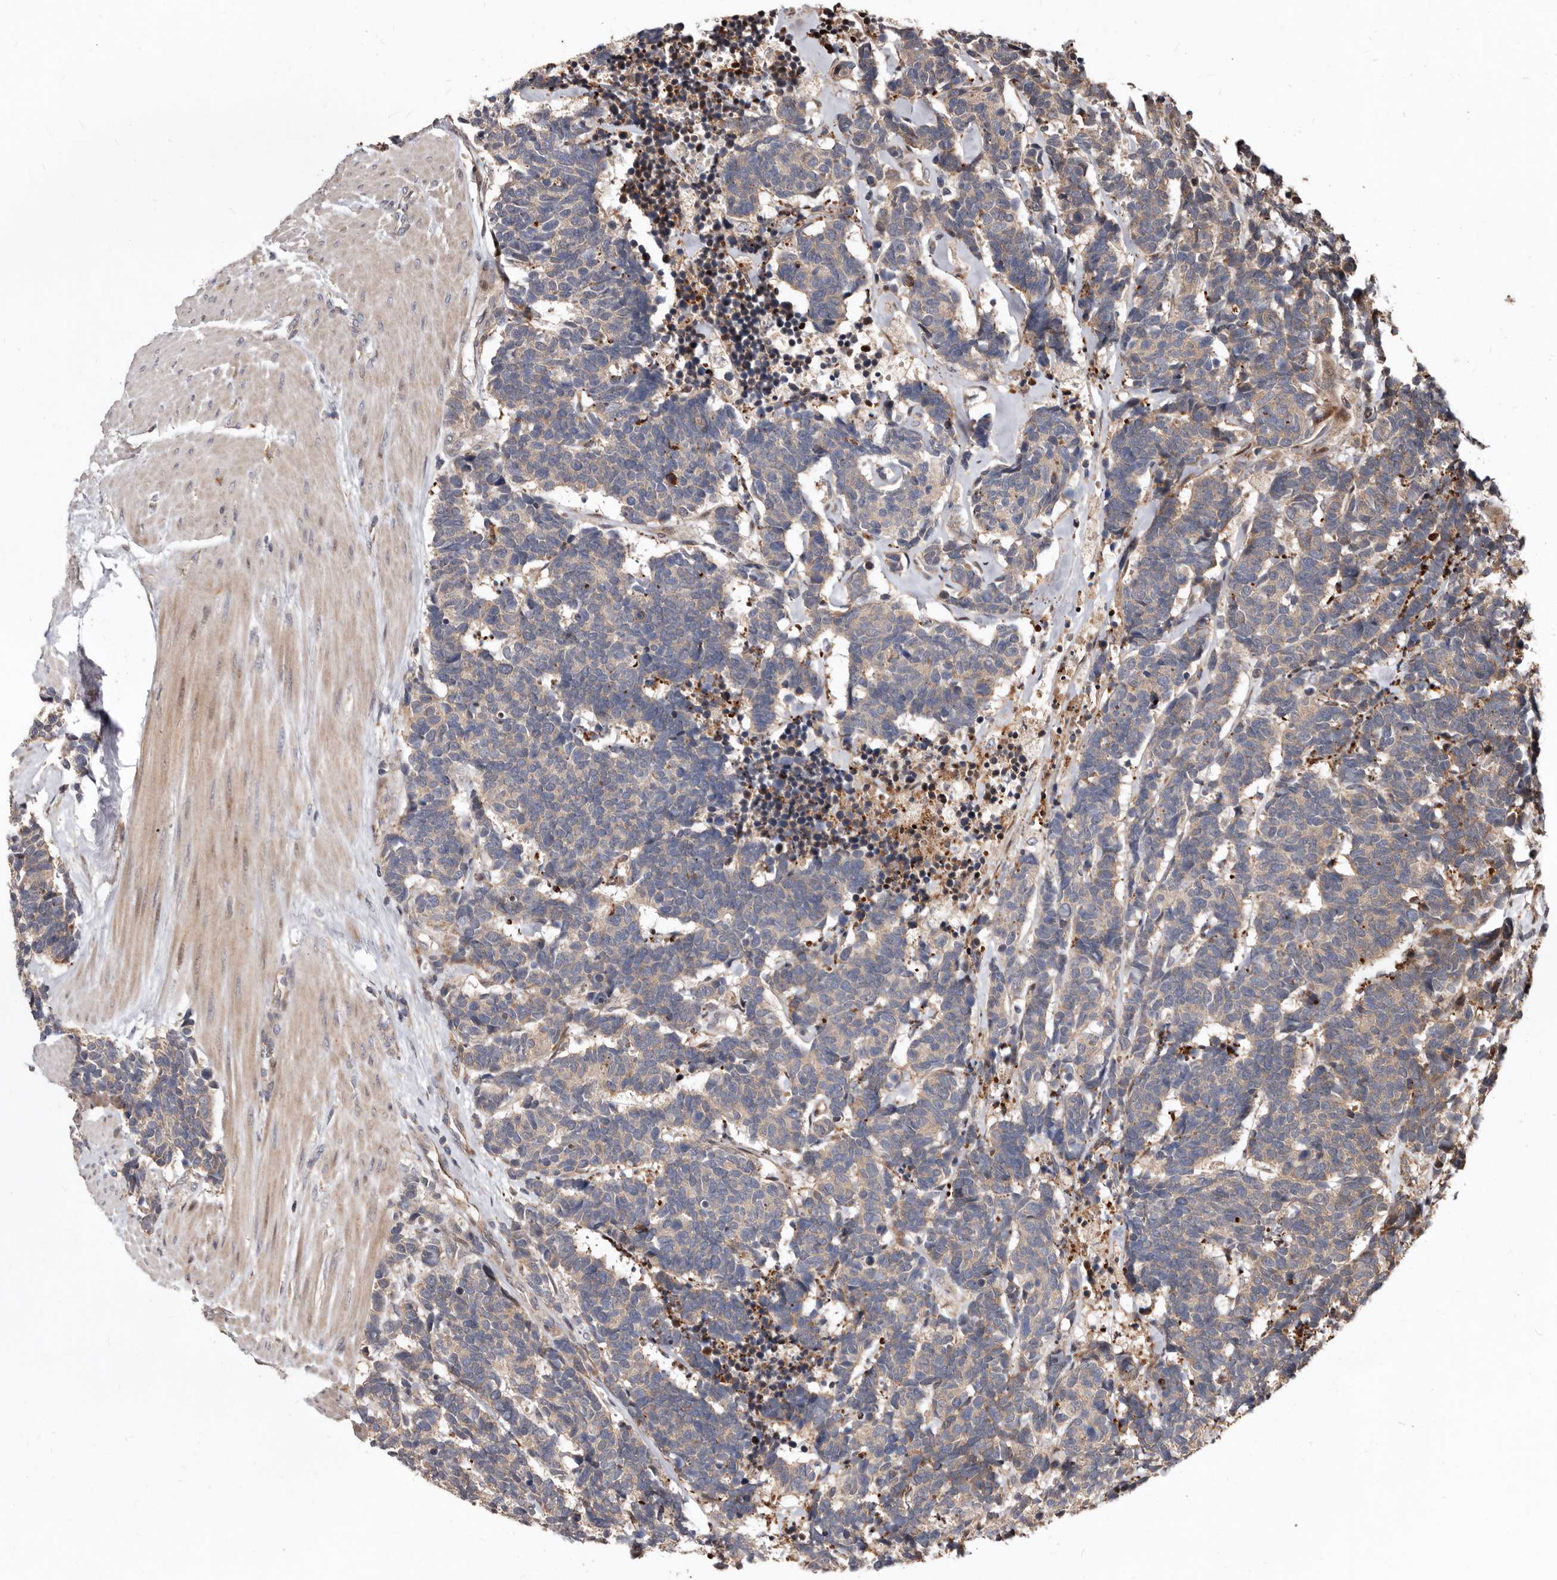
{"staining": {"intensity": "weak", "quantity": "<25%", "location": "cytoplasmic/membranous"}, "tissue": "carcinoid", "cell_type": "Tumor cells", "image_type": "cancer", "snomed": [{"axis": "morphology", "description": "Carcinoma, NOS"}, {"axis": "morphology", "description": "Carcinoid, malignant, NOS"}, {"axis": "topography", "description": "Urinary bladder"}], "caption": "Tumor cells show no significant protein expression in carcinoid (malignant).", "gene": "WEE2", "patient": {"sex": "male", "age": 57}}